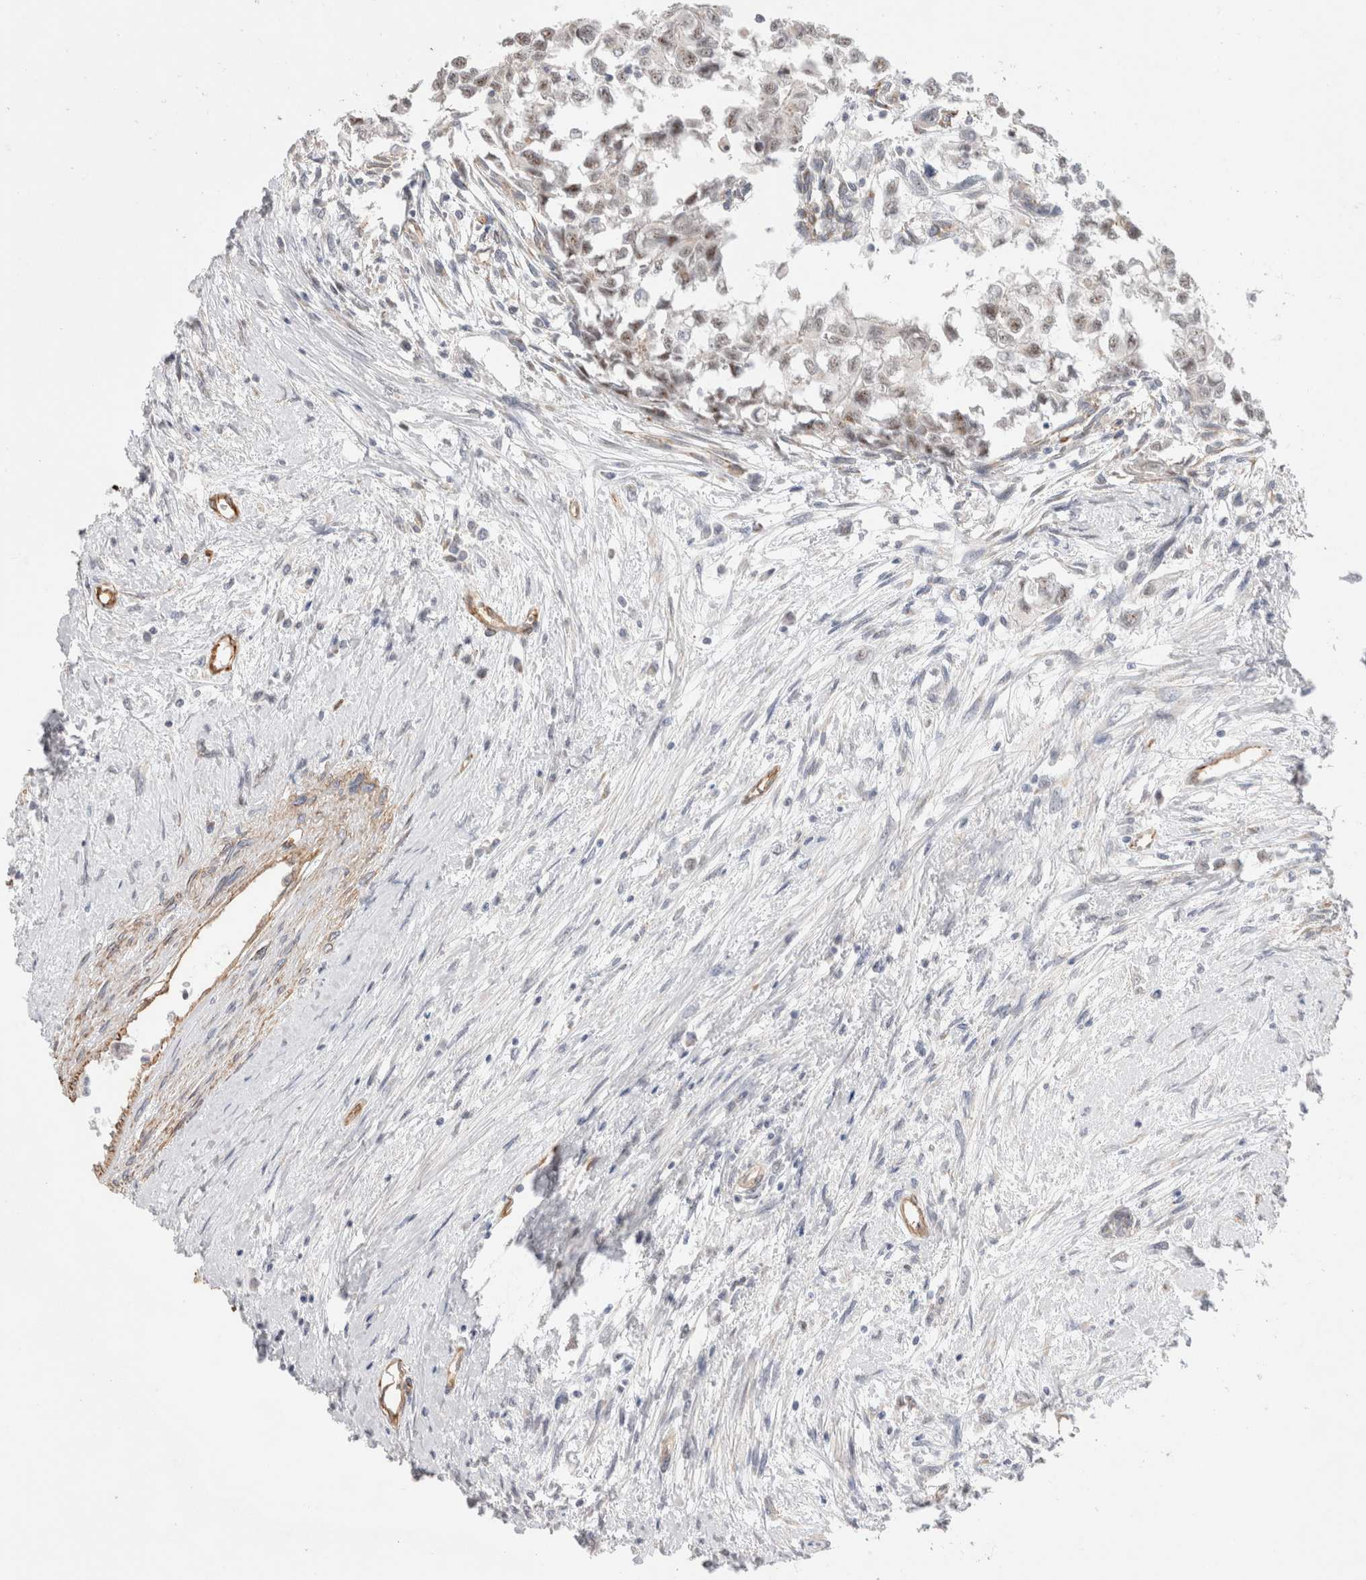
{"staining": {"intensity": "weak", "quantity": ">75%", "location": "nuclear"}, "tissue": "testis cancer", "cell_type": "Tumor cells", "image_type": "cancer", "snomed": [{"axis": "morphology", "description": "Seminoma, NOS"}, {"axis": "morphology", "description": "Carcinoma, Embryonal, NOS"}, {"axis": "topography", "description": "Testis"}], "caption": "This is a photomicrograph of IHC staining of testis cancer, which shows weak positivity in the nuclear of tumor cells.", "gene": "CAAP1", "patient": {"sex": "male", "age": 51}}